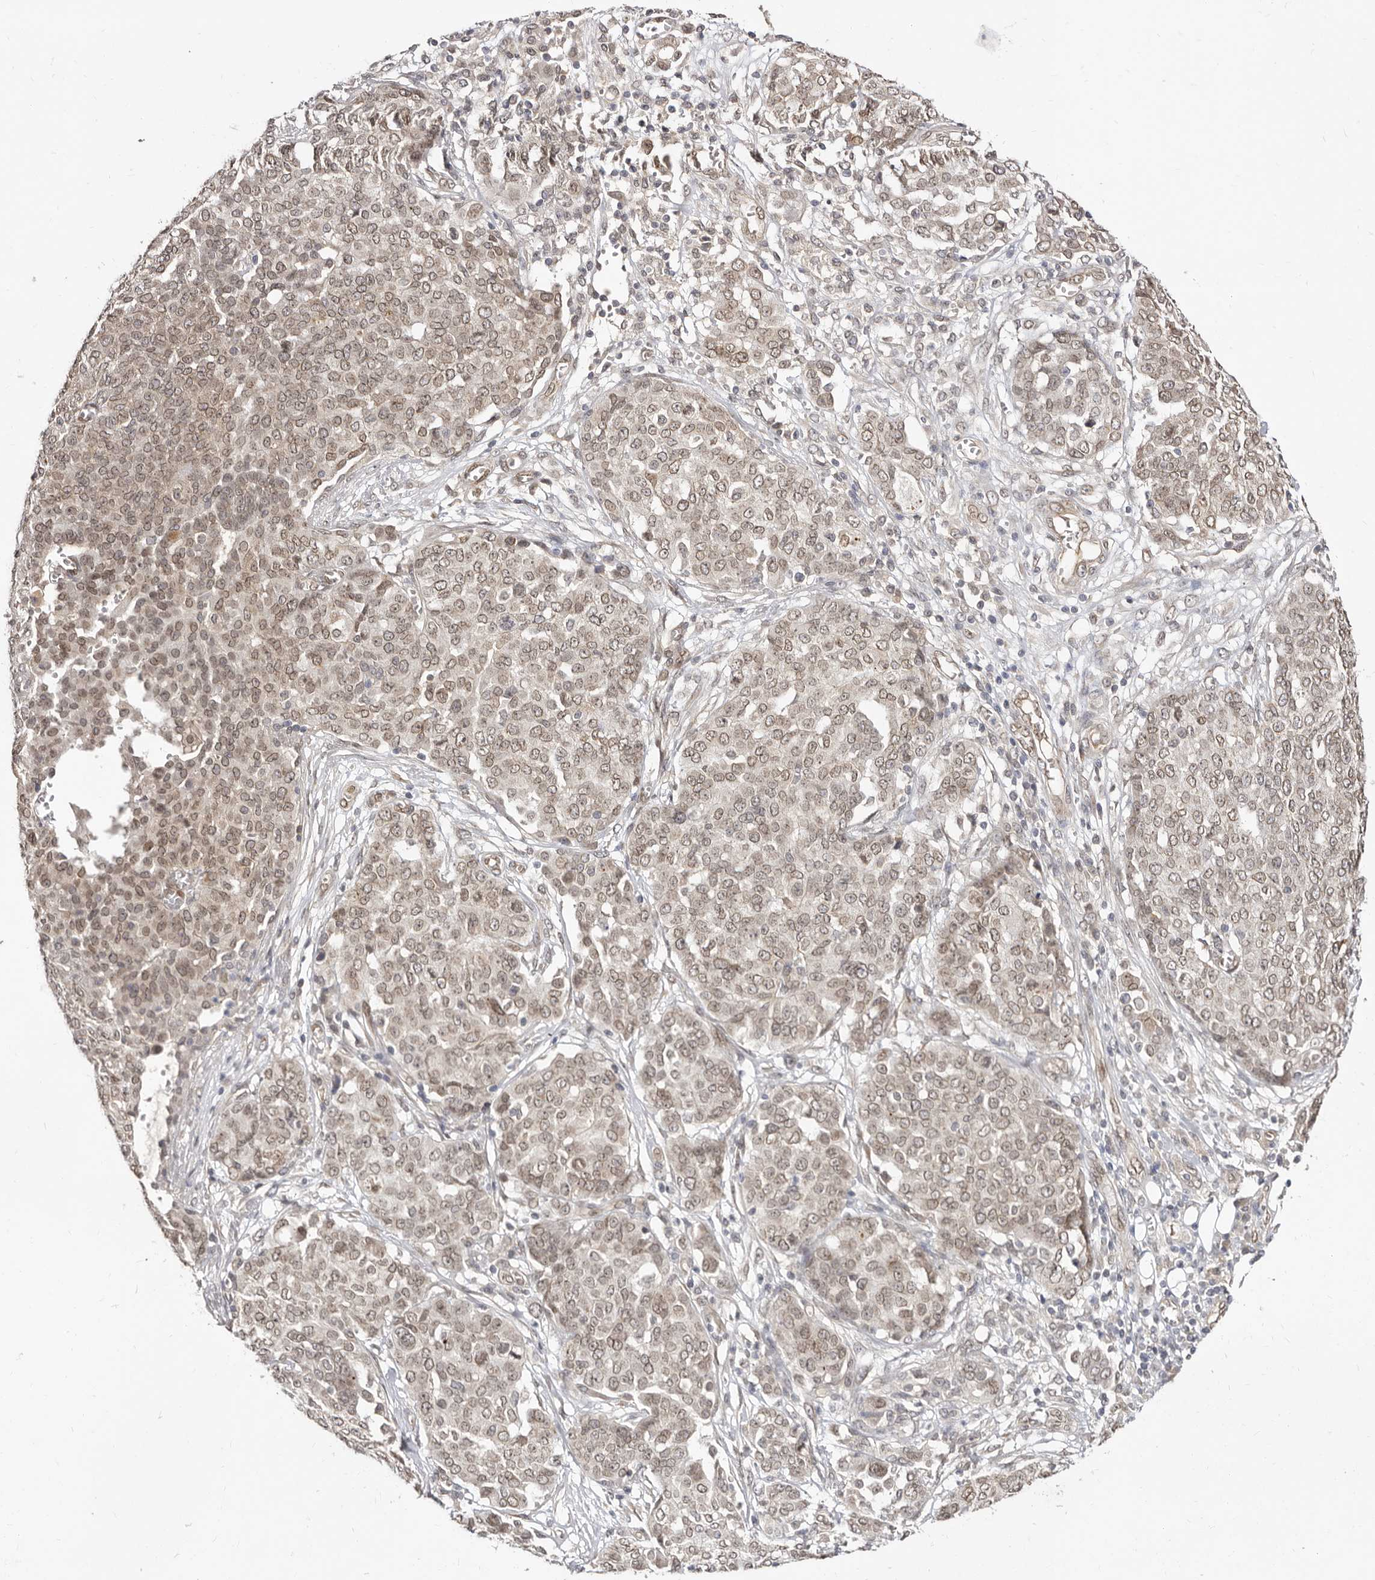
{"staining": {"intensity": "moderate", "quantity": "25%-75%", "location": "nuclear"}, "tissue": "ovarian cancer", "cell_type": "Tumor cells", "image_type": "cancer", "snomed": [{"axis": "morphology", "description": "Cystadenocarcinoma, serous, NOS"}, {"axis": "topography", "description": "Soft tissue"}, {"axis": "topography", "description": "Ovary"}], "caption": "The image reveals staining of ovarian serous cystadenocarcinoma, revealing moderate nuclear protein positivity (brown color) within tumor cells. Nuclei are stained in blue.", "gene": "LCORL", "patient": {"sex": "female", "age": 57}}